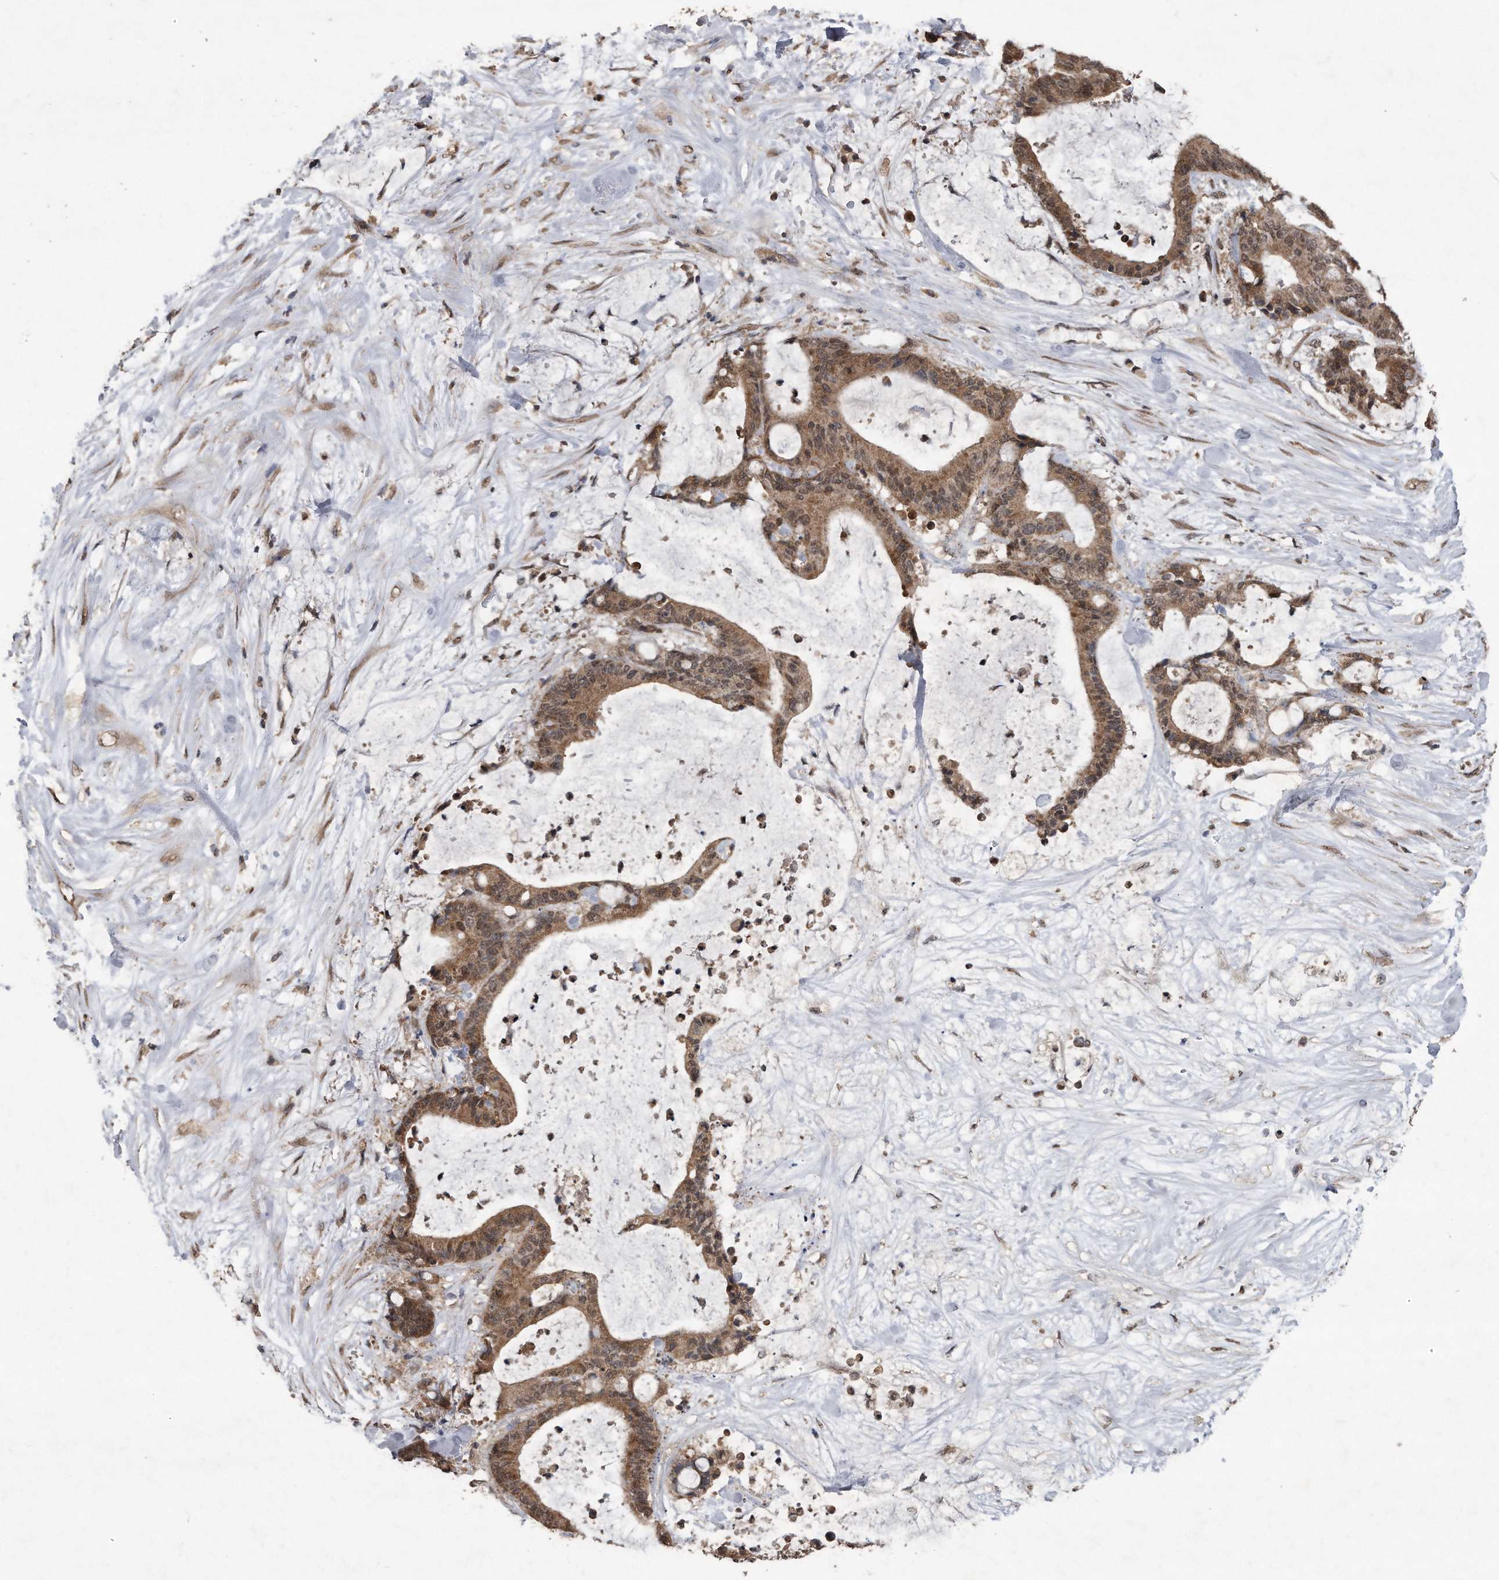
{"staining": {"intensity": "moderate", "quantity": ">75%", "location": "cytoplasmic/membranous"}, "tissue": "liver cancer", "cell_type": "Tumor cells", "image_type": "cancer", "snomed": [{"axis": "morphology", "description": "Cholangiocarcinoma"}, {"axis": "topography", "description": "Liver"}], "caption": "Immunohistochemistry of cholangiocarcinoma (liver) demonstrates medium levels of moderate cytoplasmic/membranous positivity in about >75% of tumor cells. (brown staining indicates protein expression, while blue staining denotes nuclei).", "gene": "CRYZL1", "patient": {"sex": "female", "age": 73}}